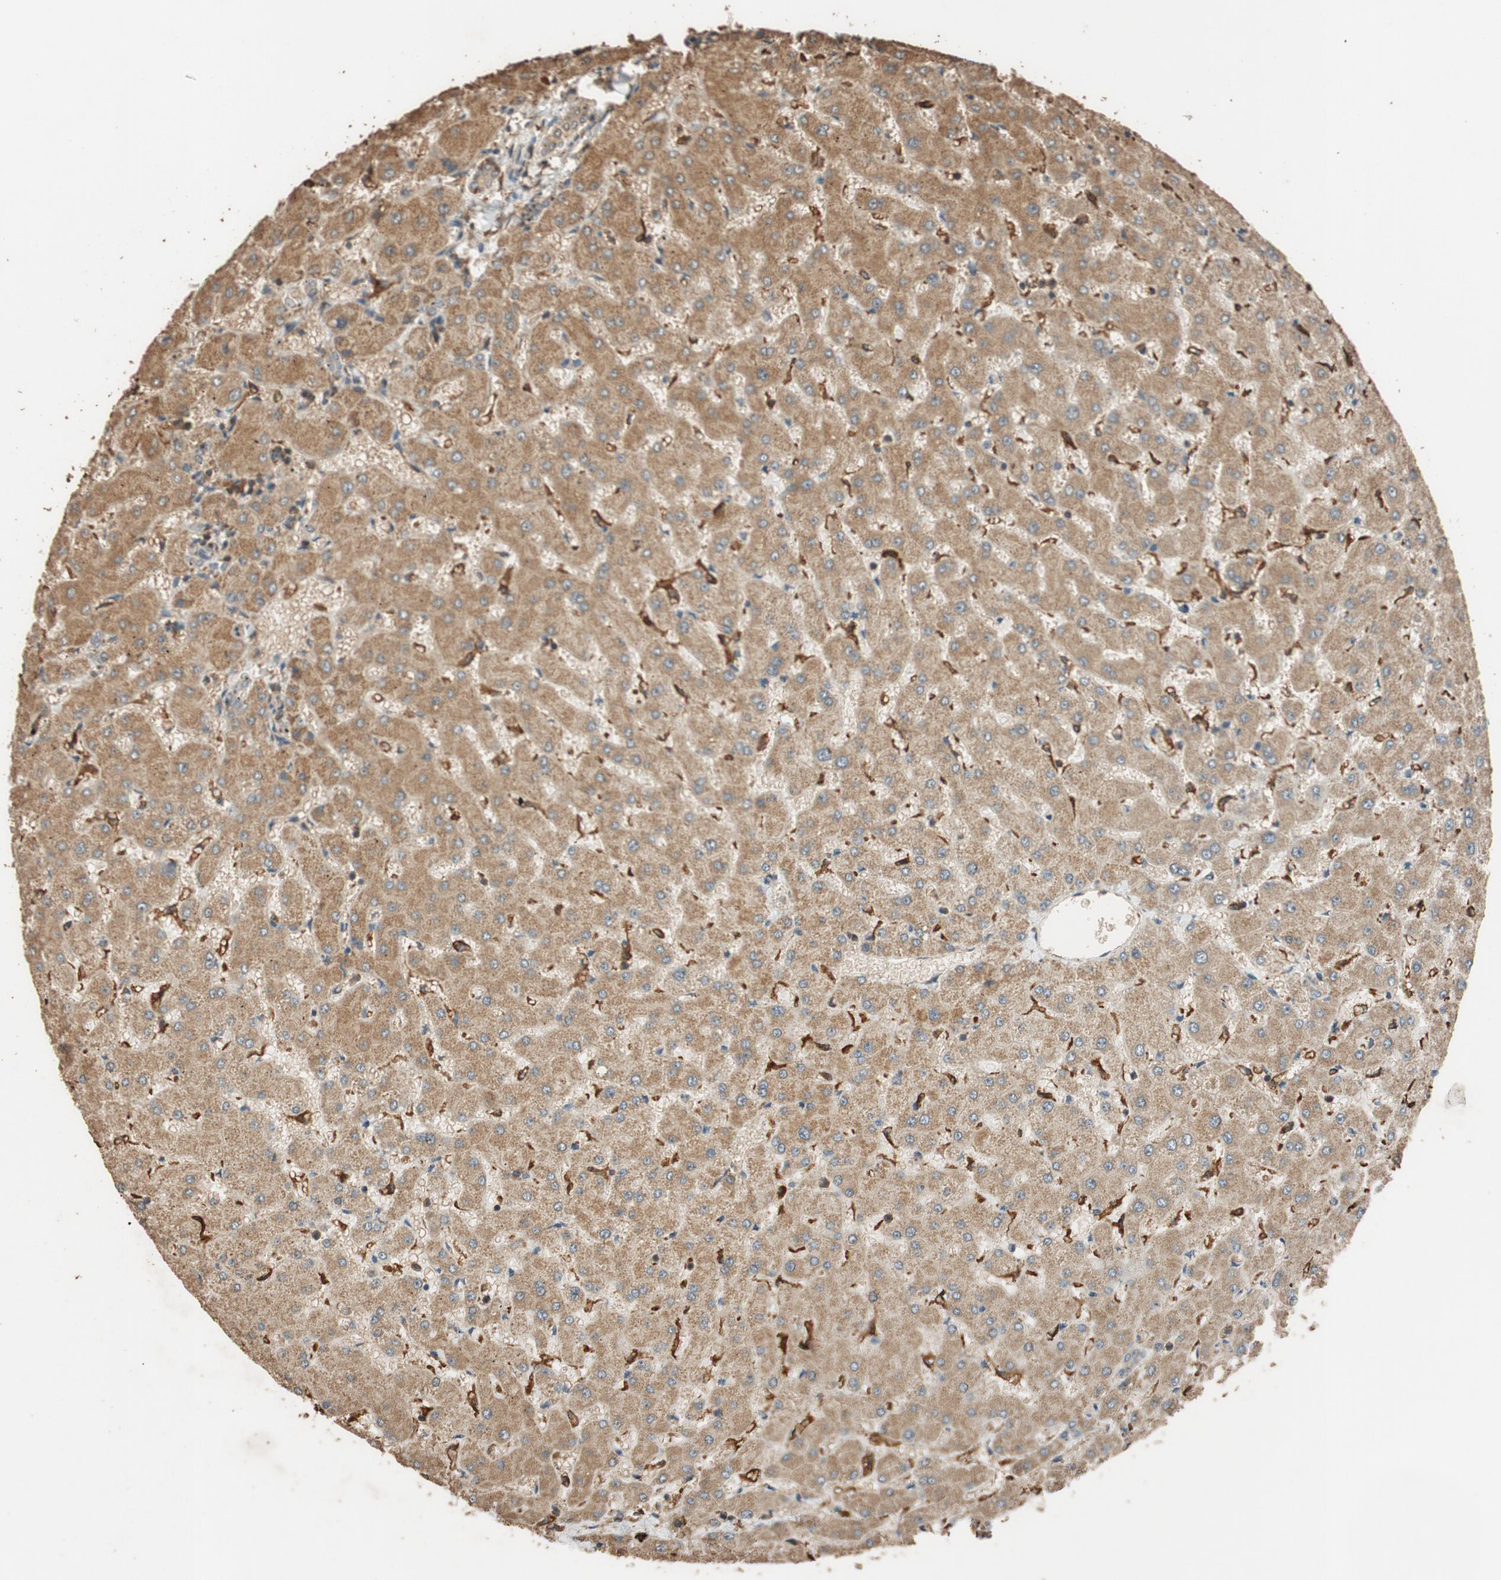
{"staining": {"intensity": "weak", "quantity": ">75%", "location": "cytoplasmic/membranous"}, "tissue": "liver", "cell_type": "Cholangiocytes", "image_type": "normal", "snomed": [{"axis": "morphology", "description": "Normal tissue, NOS"}, {"axis": "topography", "description": "Liver"}], "caption": "Weak cytoplasmic/membranous staining is appreciated in about >75% of cholangiocytes in benign liver.", "gene": "MST1R", "patient": {"sex": "female", "age": 63}}